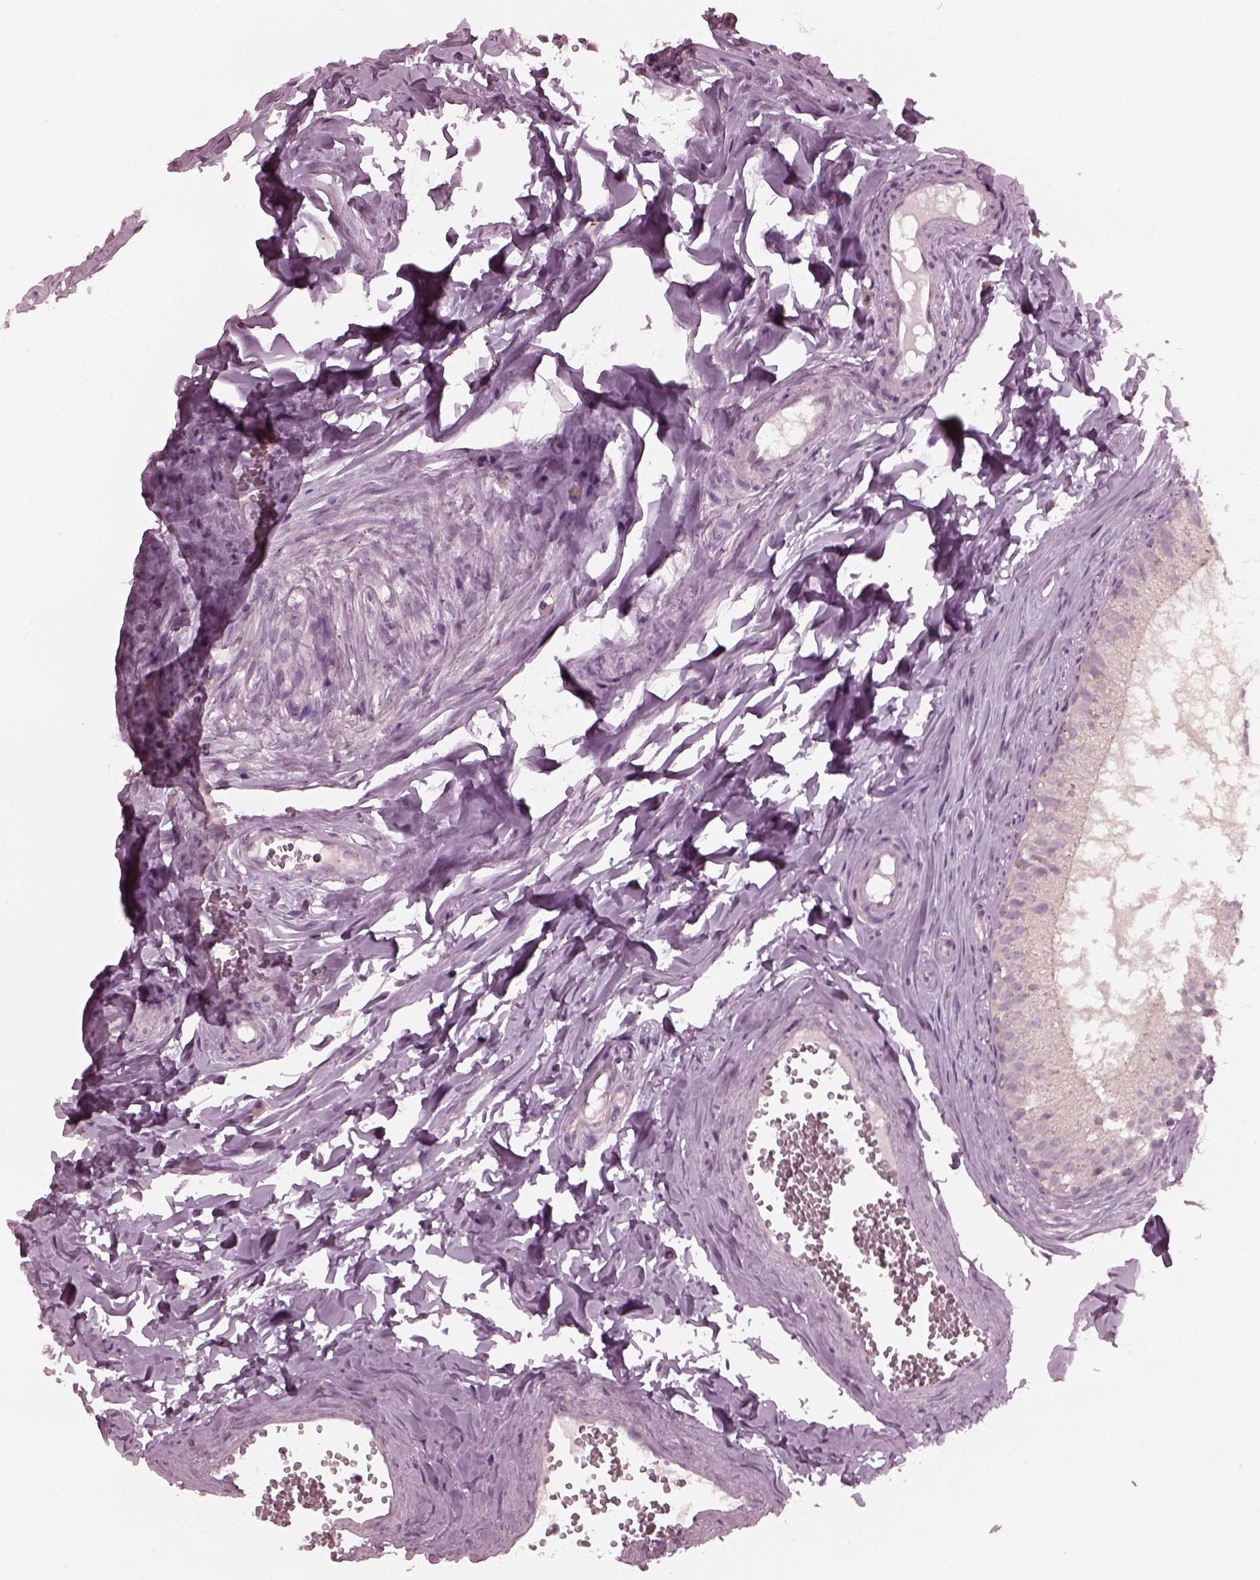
{"staining": {"intensity": "negative", "quantity": "none", "location": "none"}, "tissue": "epididymis", "cell_type": "Glandular cells", "image_type": "normal", "snomed": [{"axis": "morphology", "description": "Normal tissue, NOS"}, {"axis": "topography", "description": "Epididymis"}], "caption": "Histopathology image shows no protein staining in glandular cells of benign epididymis.", "gene": "SAXO1", "patient": {"sex": "male", "age": 45}}